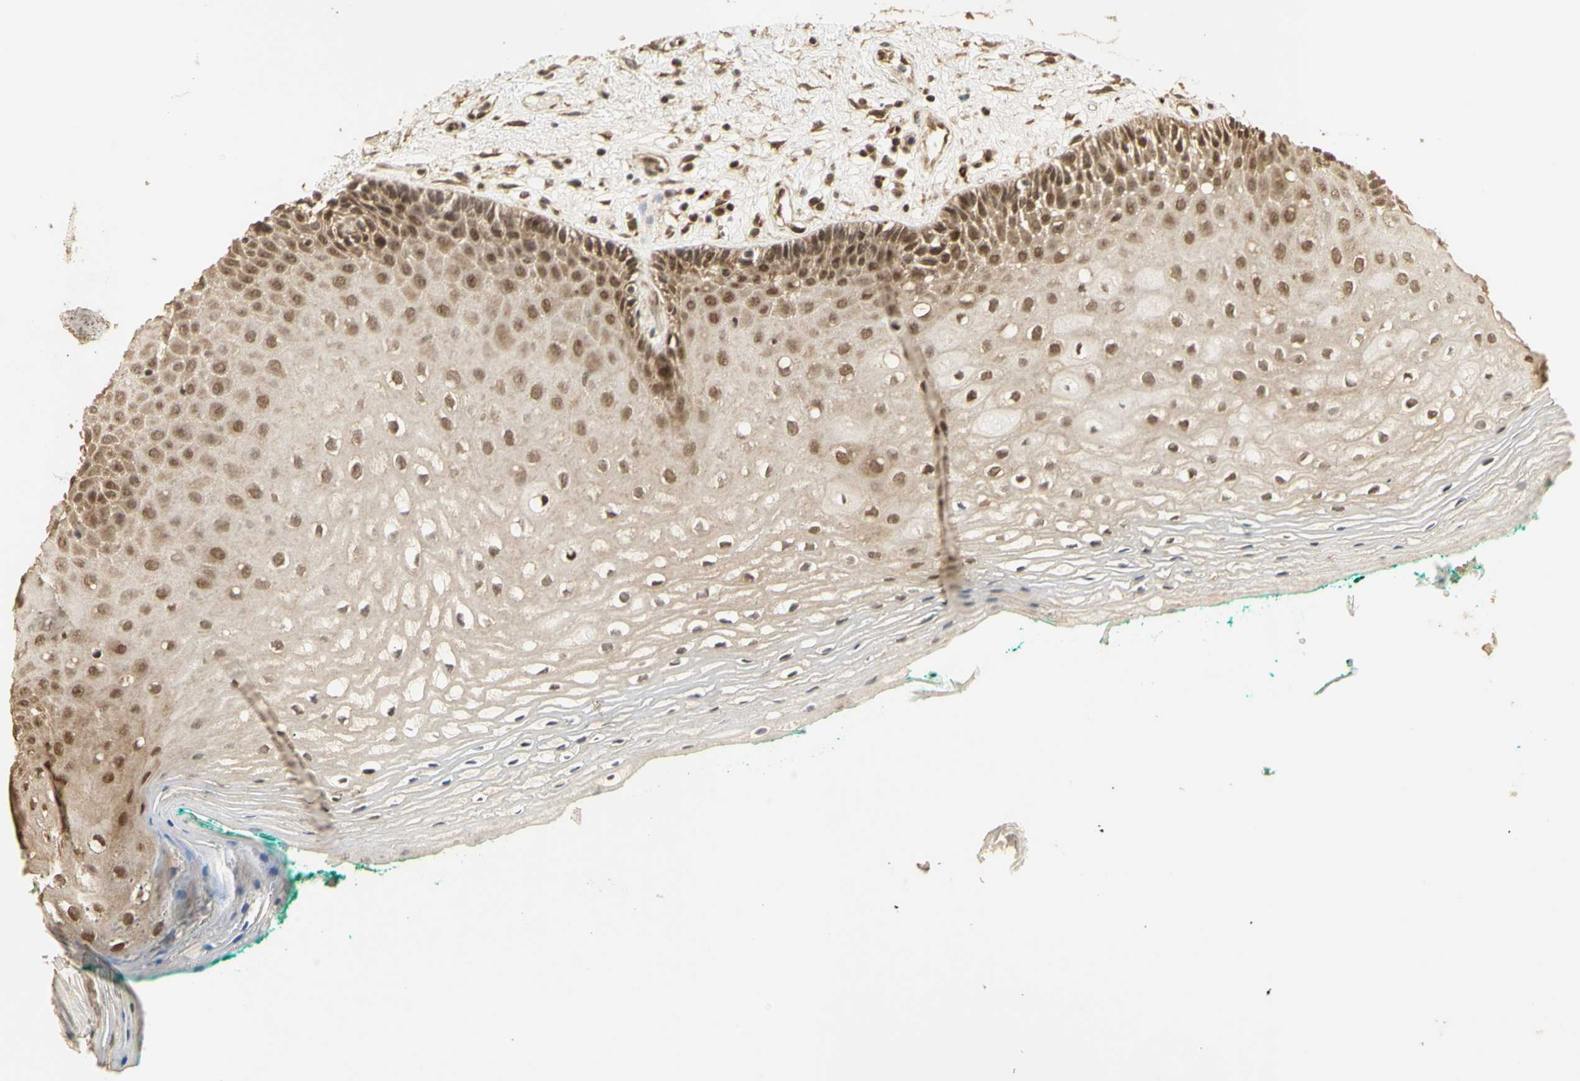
{"staining": {"intensity": "moderate", "quantity": ">75%", "location": "cytoplasmic/membranous,nuclear"}, "tissue": "oral mucosa", "cell_type": "Squamous epithelial cells", "image_type": "normal", "snomed": [{"axis": "morphology", "description": "Normal tissue, NOS"}, {"axis": "topography", "description": "Skeletal muscle"}, {"axis": "topography", "description": "Oral tissue"}, {"axis": "topography", "description": "Peripheral nerve tissue"}], "caption": "There is medium levels of moderate cytoplasmic/membranous,nuclear positivity in squamous epithelial cells of unremarkable oral mucosa, as demonstrated by immunohistochemical staining (brown color).", "gene": "GTF2E2", "patient": {"sex": "female", "age": 84}}